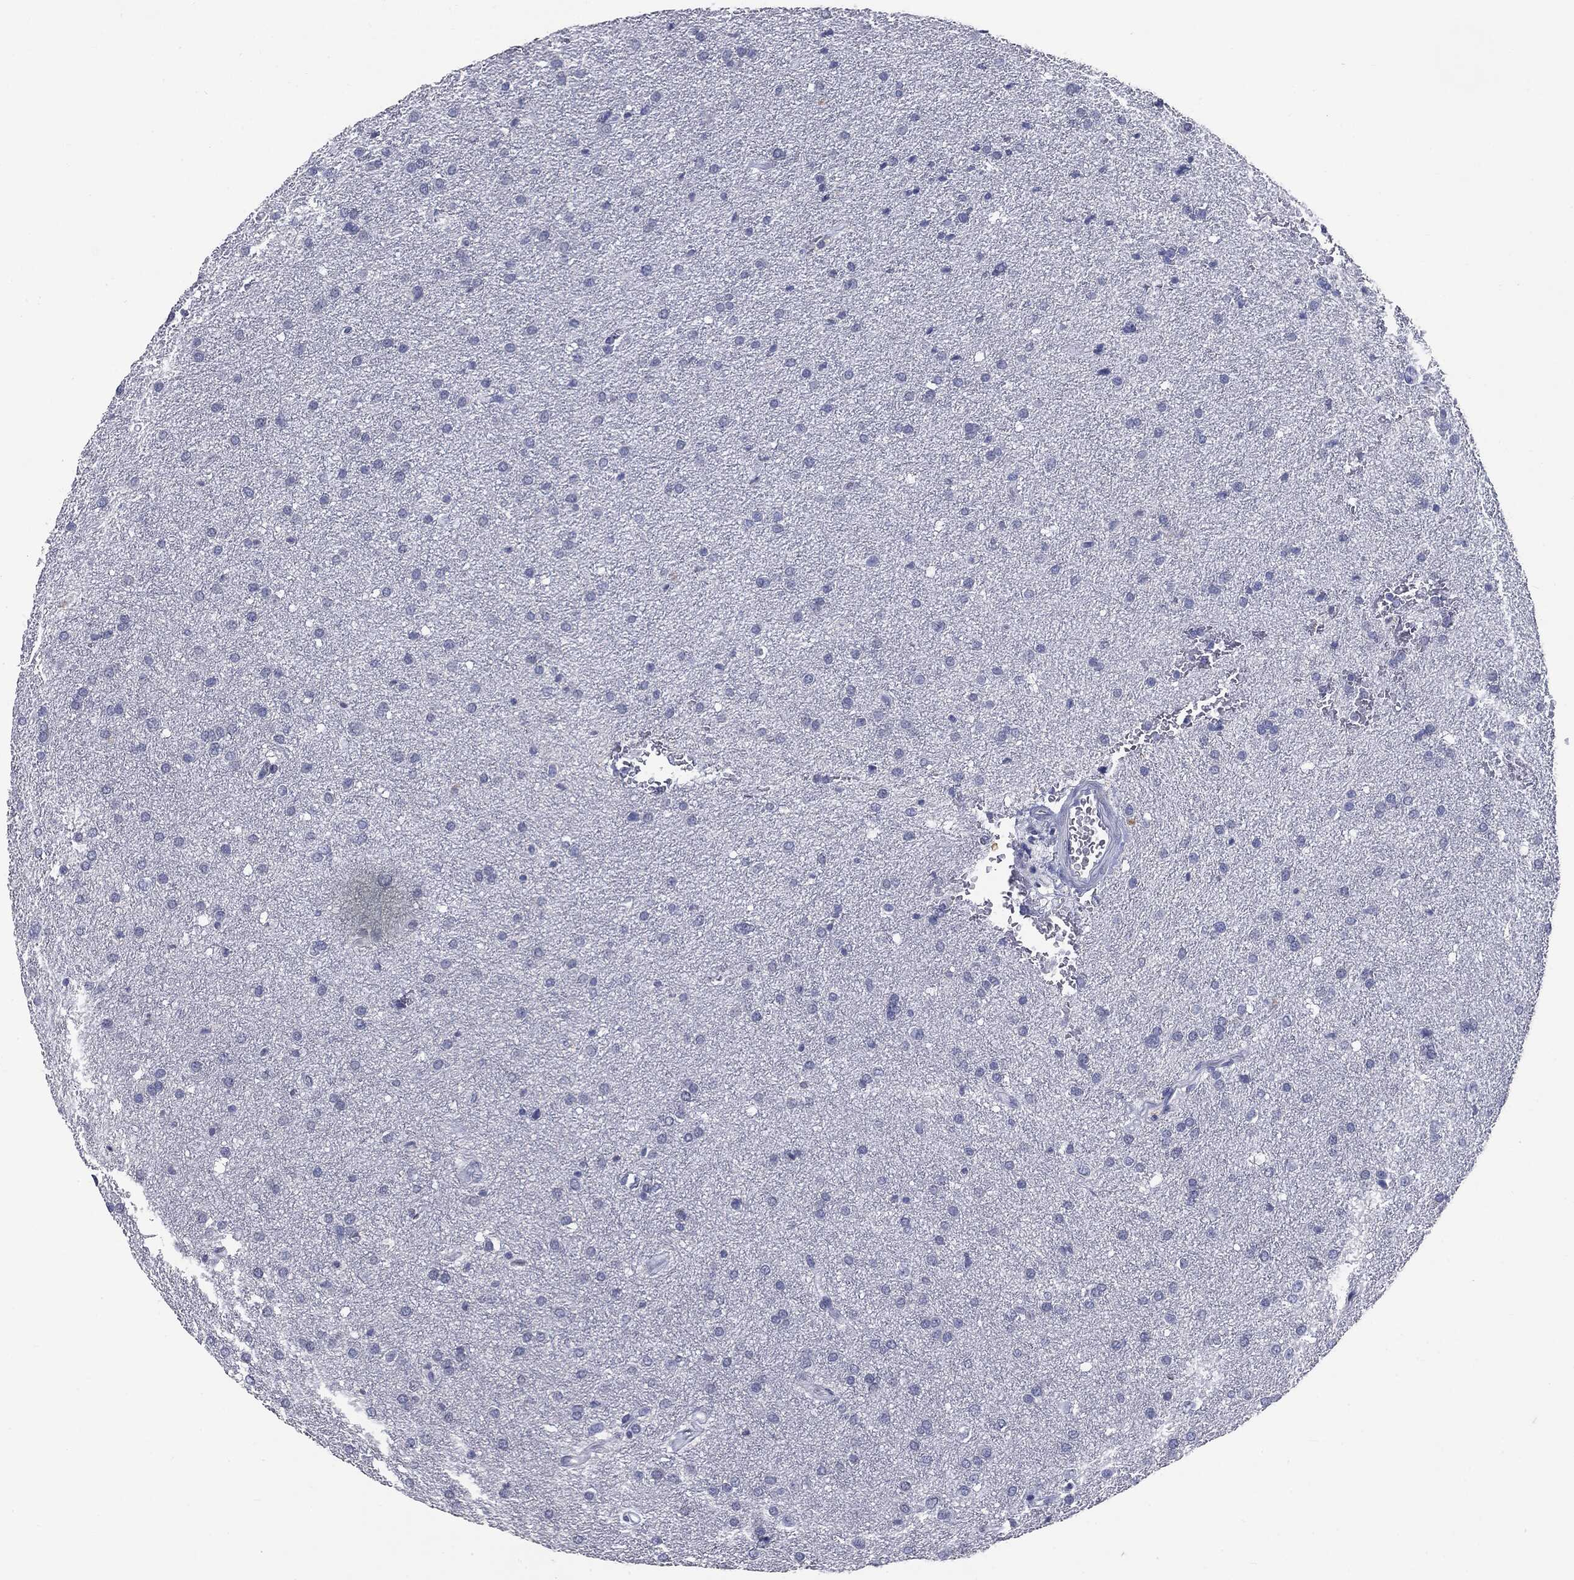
{"staining": {"intensity": "negative", "quantity": "none", "location": "none"}, "tissue": "glioma", "cell_type": "Tumor cells", "image_type": "cancer", "snomed": [{"axis": "morphology", "description": "Glioma, malignant, Low grade"}, {"axis": "topography", "description": "Brain"}], "caption": "Tumor cells are negative for brown protein staining in malignant glioma (low-grade).", "gene": "MUC1", "patient": {"sex": "female", "age": 37}}